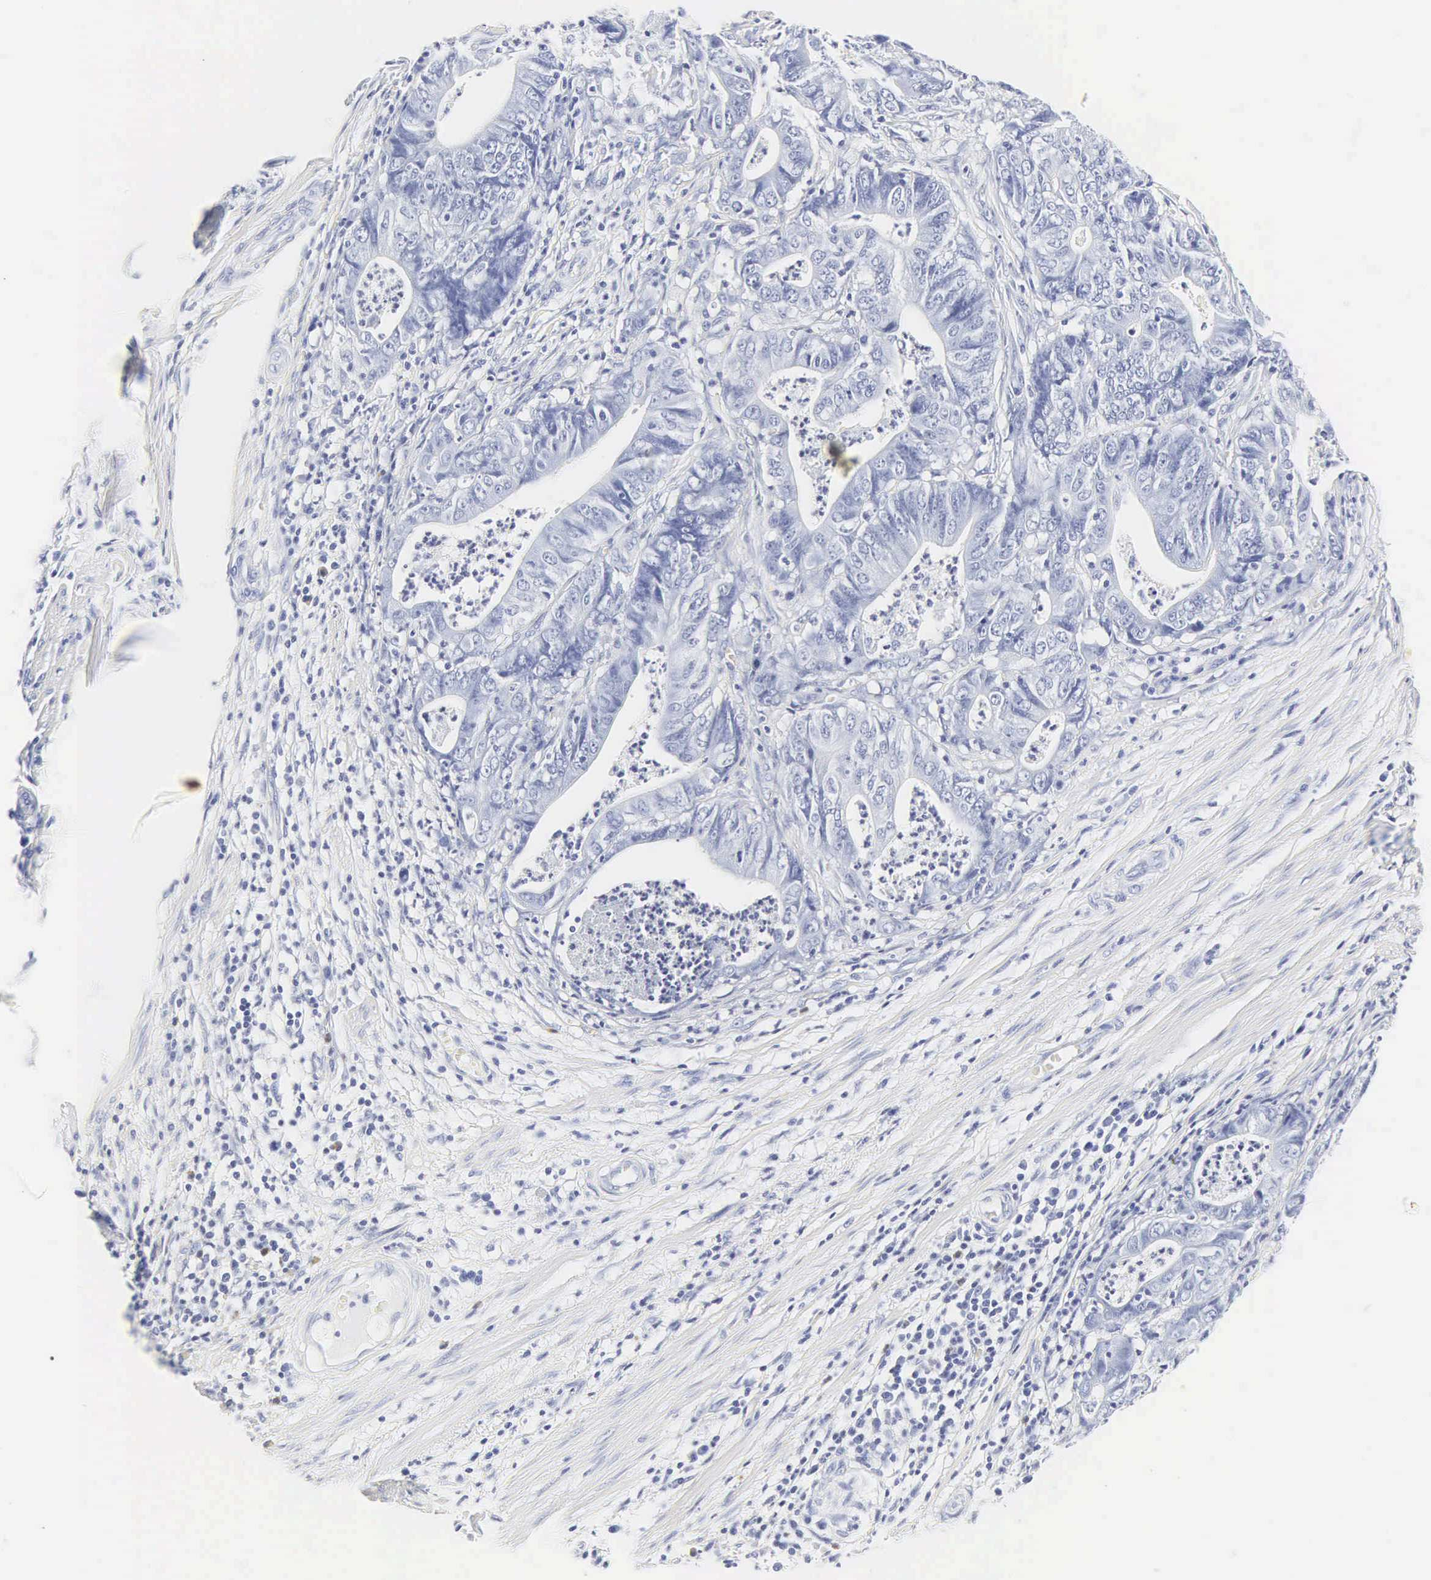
{"staining": {"intensity": "negative", "quantity": "none", "location": "none"}, "tissue": "stomach cancer", "cell_type": "Tumor cells", "image_type": "cancer", "snomed": [{"axis": "morphology", "description": "Adenocarcinoma, NOS"}, {"axis": "topography", "description": "Stomach, lower"}], "caption": "DAB immunohistochemical staining of adenocarcinoma (stomach) demonstrates no significant staining in tumor cells.", "gene": "INS", "patient": {"sex": "female", "age": 86}}